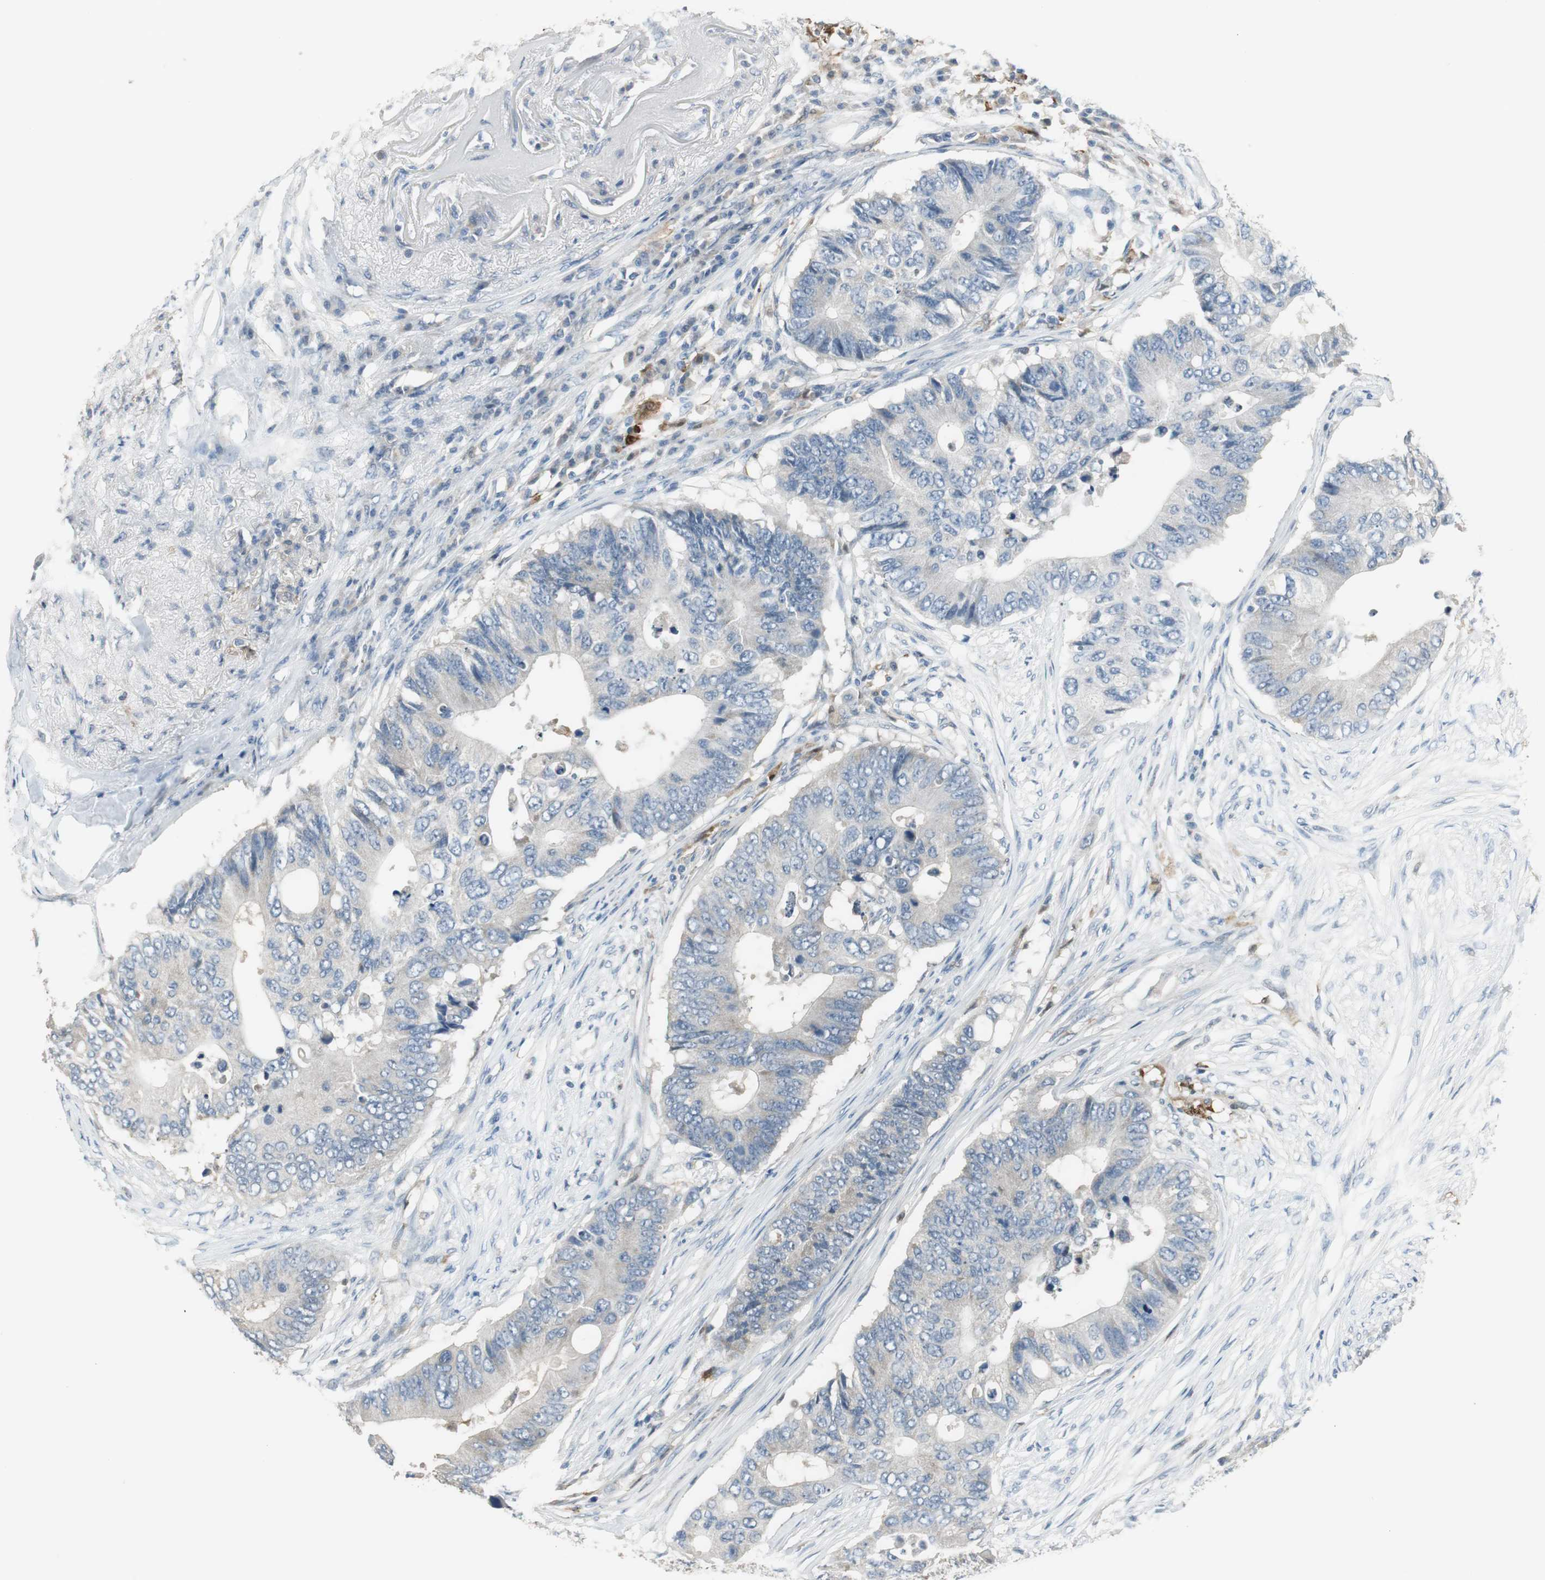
{"staining": {"intensity": "negative", "quantity": "none", "location": "none"}, "tissue": "colorectal cancer", "cell_type": "Tumor cells", "image_type": "cancer", "snomed": [{"axis": "morphology", "description": "Adenocarcinoma, NOS"}, {"axis": "topography", "description": "Colon"}], "caption": "Immunohistochemistry of human adenocarcinoma (colorectal) displays no positivity in tumor cells.", "gene": "MSTO1", "patient": {"sex": "male", "age": 71}}